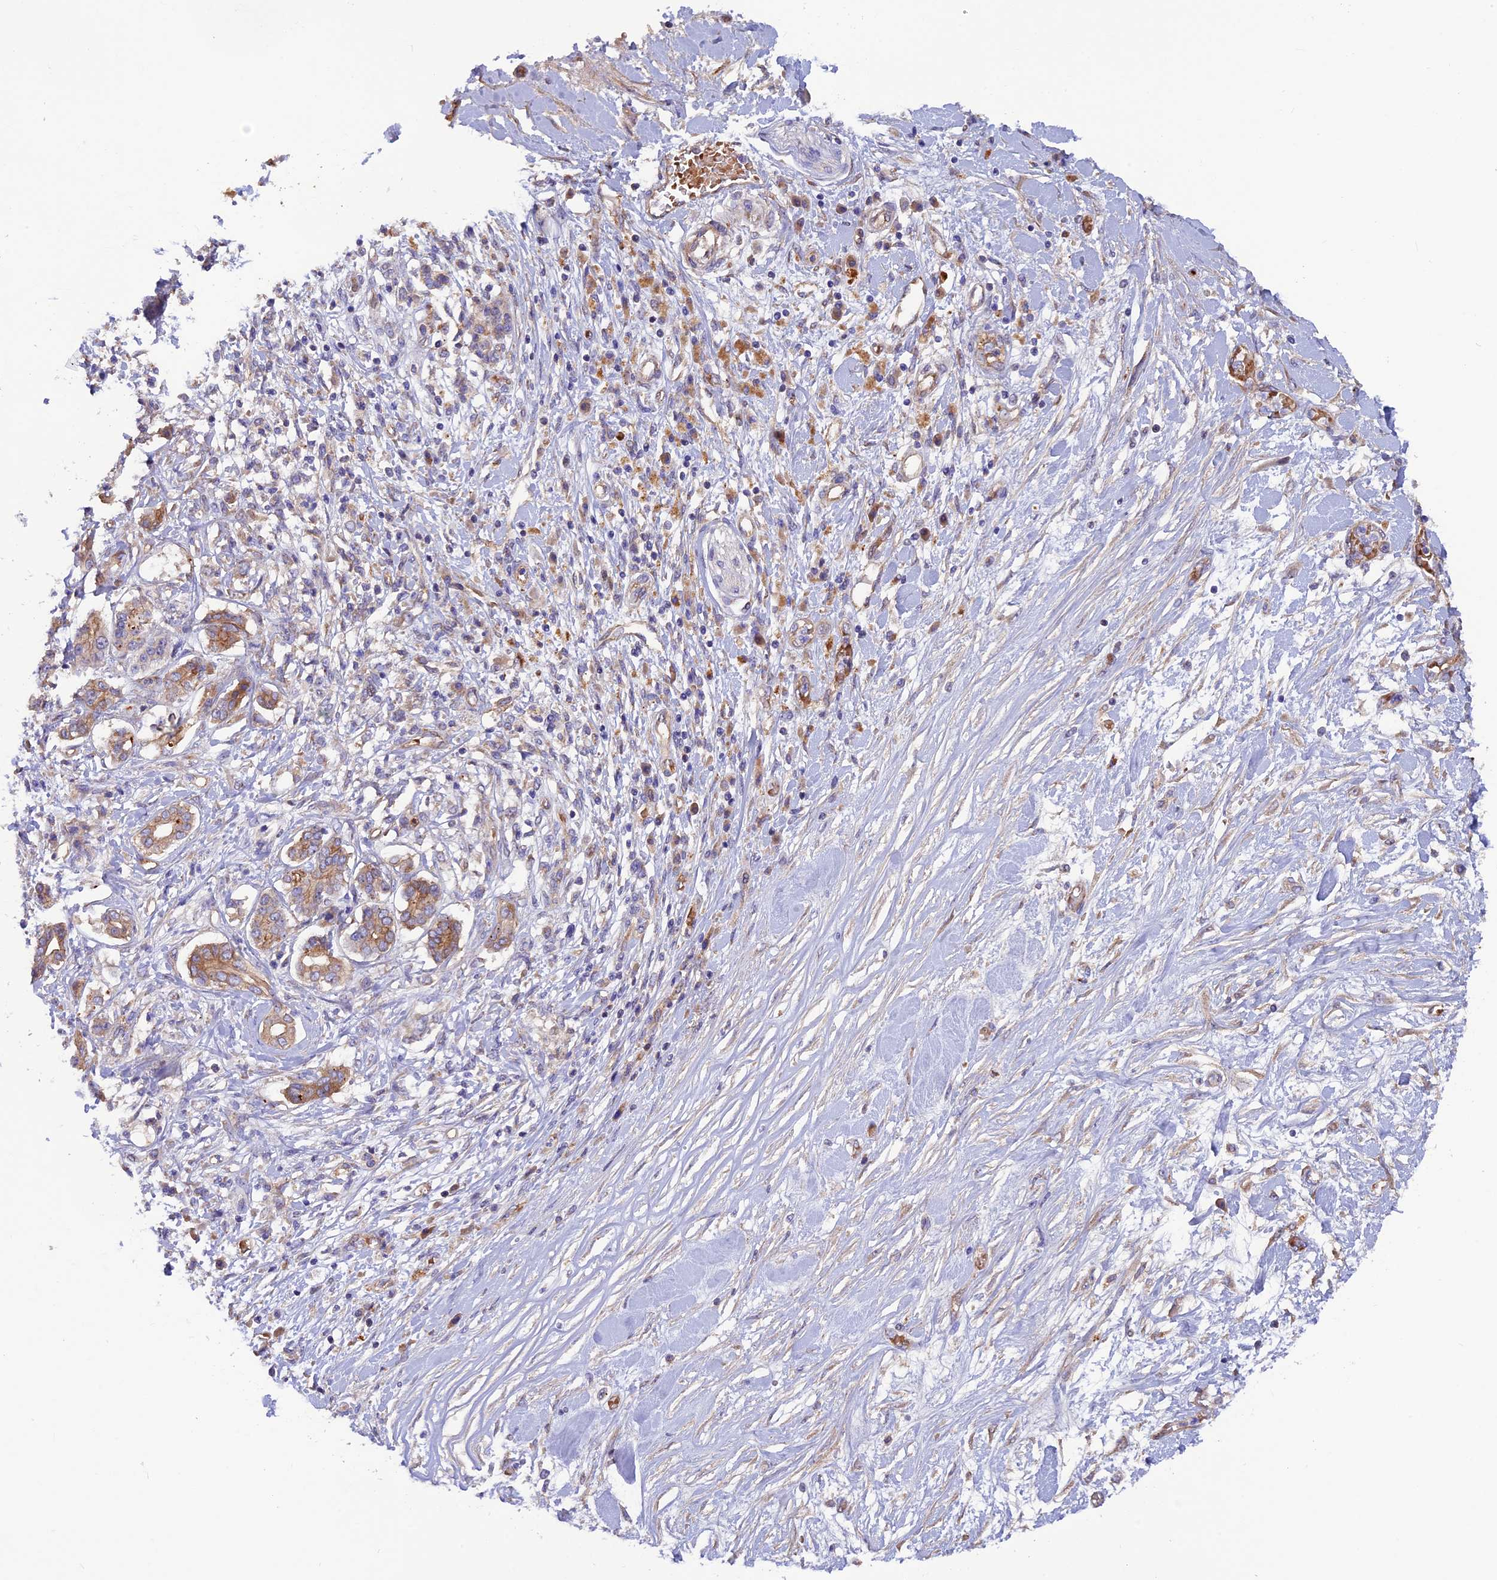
{"staining": {"intensity": "moderate", "quantity": "25%-75%", "location": "cytoplasmic/membranous"}, "tissue": "pancreatic cancer", "cell_type": "Tumor cells", "image_type": "cancer", "snomed": [{"axis": "morphology", "description": "Inflammation, NOS"}, {"axis": "morphology", "description": "Adenocarcinoma, NOS"}, {"axis": "topography", "description": "Pancreas"}], "caption": "This micrograph reveals pancreatic cancer (adenocarcinoma) stained with IHC to label a protein in brown. The cytoplasmic/membranous of tumor cells show moderate positivity for the protein. Nuclei are counter-stained blue.", "gene": "DUS3L", "patient": {"sex": "female", "age": 56}}